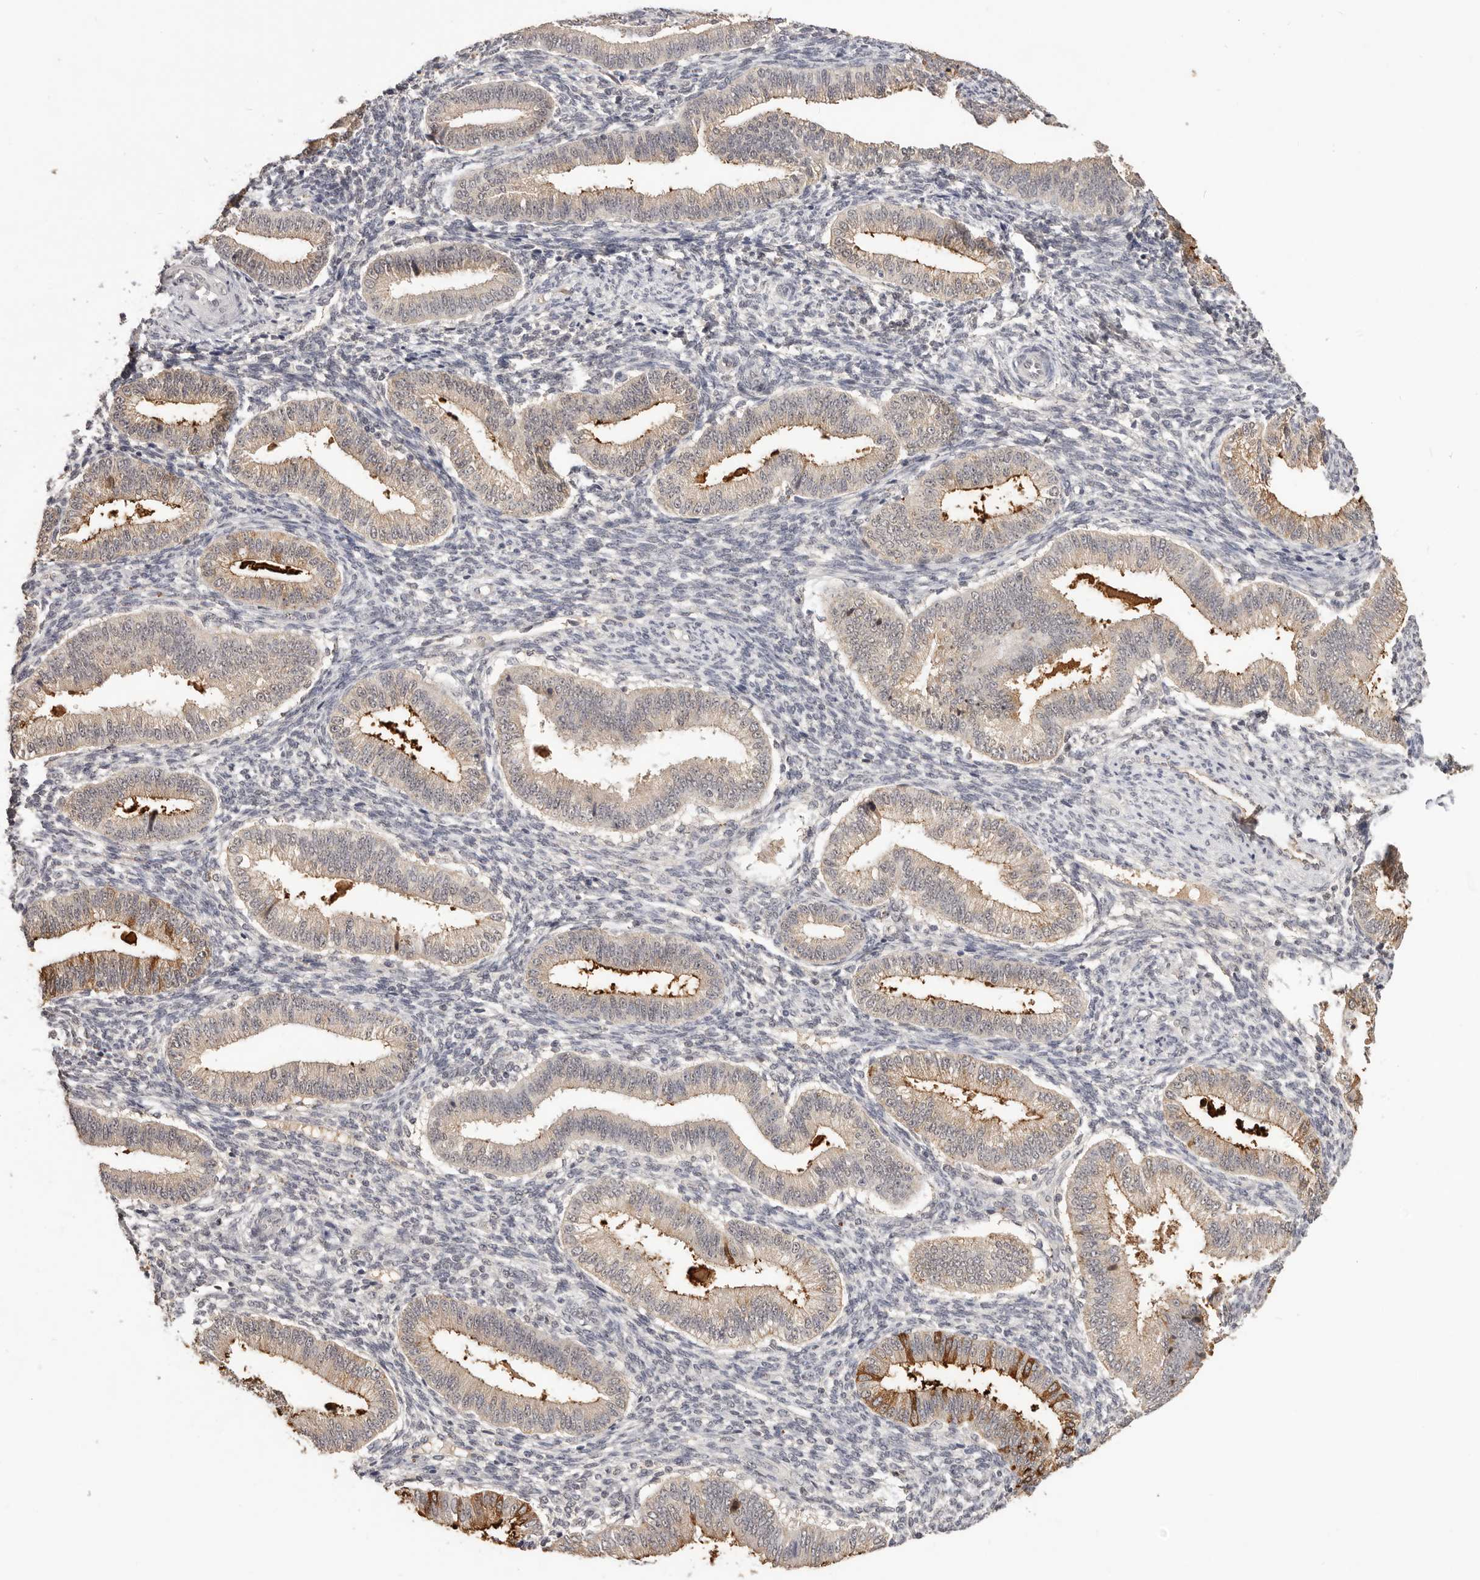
{"staining": {"intensity": "negative", "quantity": "none", "location": "none"}, "tissue": "endometrium", "cell_type": "Cells in endometrial stroma", "image_type": "normal", "snomed": [{"axis": "morphology", "description": "Normal tissue, NOS"}, {"axis": "topography", "description": "Endometrium"}], "caption": "There is no significant staining in cells in endometrial stroma of endometrium. (DAB IHC, high magnification).", "gene": "TSPAN13", "patient": {"sex": "female", "age": 39}}